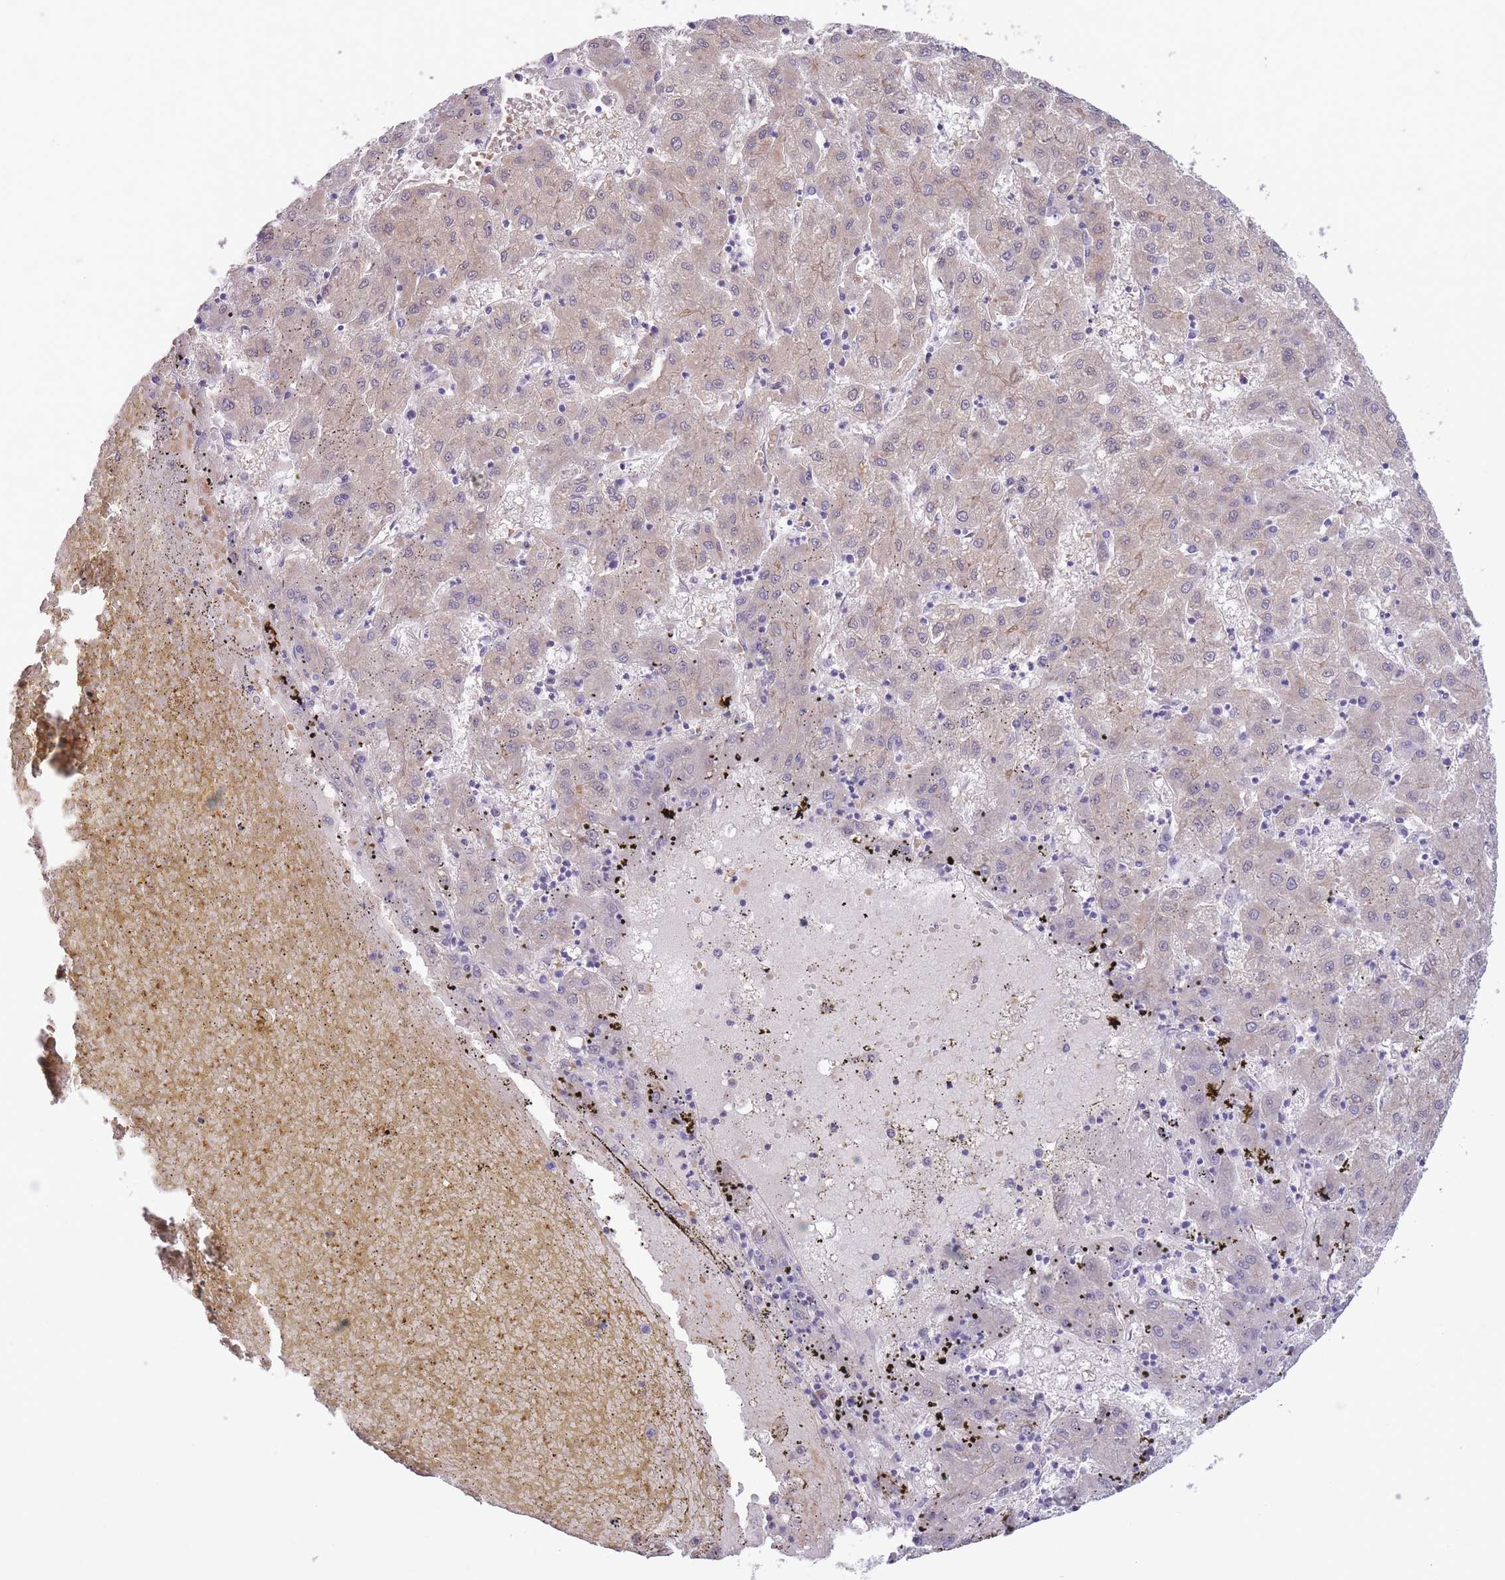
{"staining": {"intensity": "weak", "quantity": "25%-75%", "location": "cytoplasmic/membranous"}, "tissue": "liver cancer", "cell_type": "Tumor cells", "image_type": "cancer", "snomed": [{"axis": "morphology", "description": "Carcinoma, Hepatocellular, NOS"}, {"axis": "topography", "description": "Liver"}], "caption": "A brown stain highlights weak cytoplasmic/membranous expression of a protein in liver hepatocellular carcinoma tumor cells. (brown staining indicates protein expression, while blue staining denotes nuclei).", "gene": "ARPIN", "patient": {"sex": "male", "age": 72}}